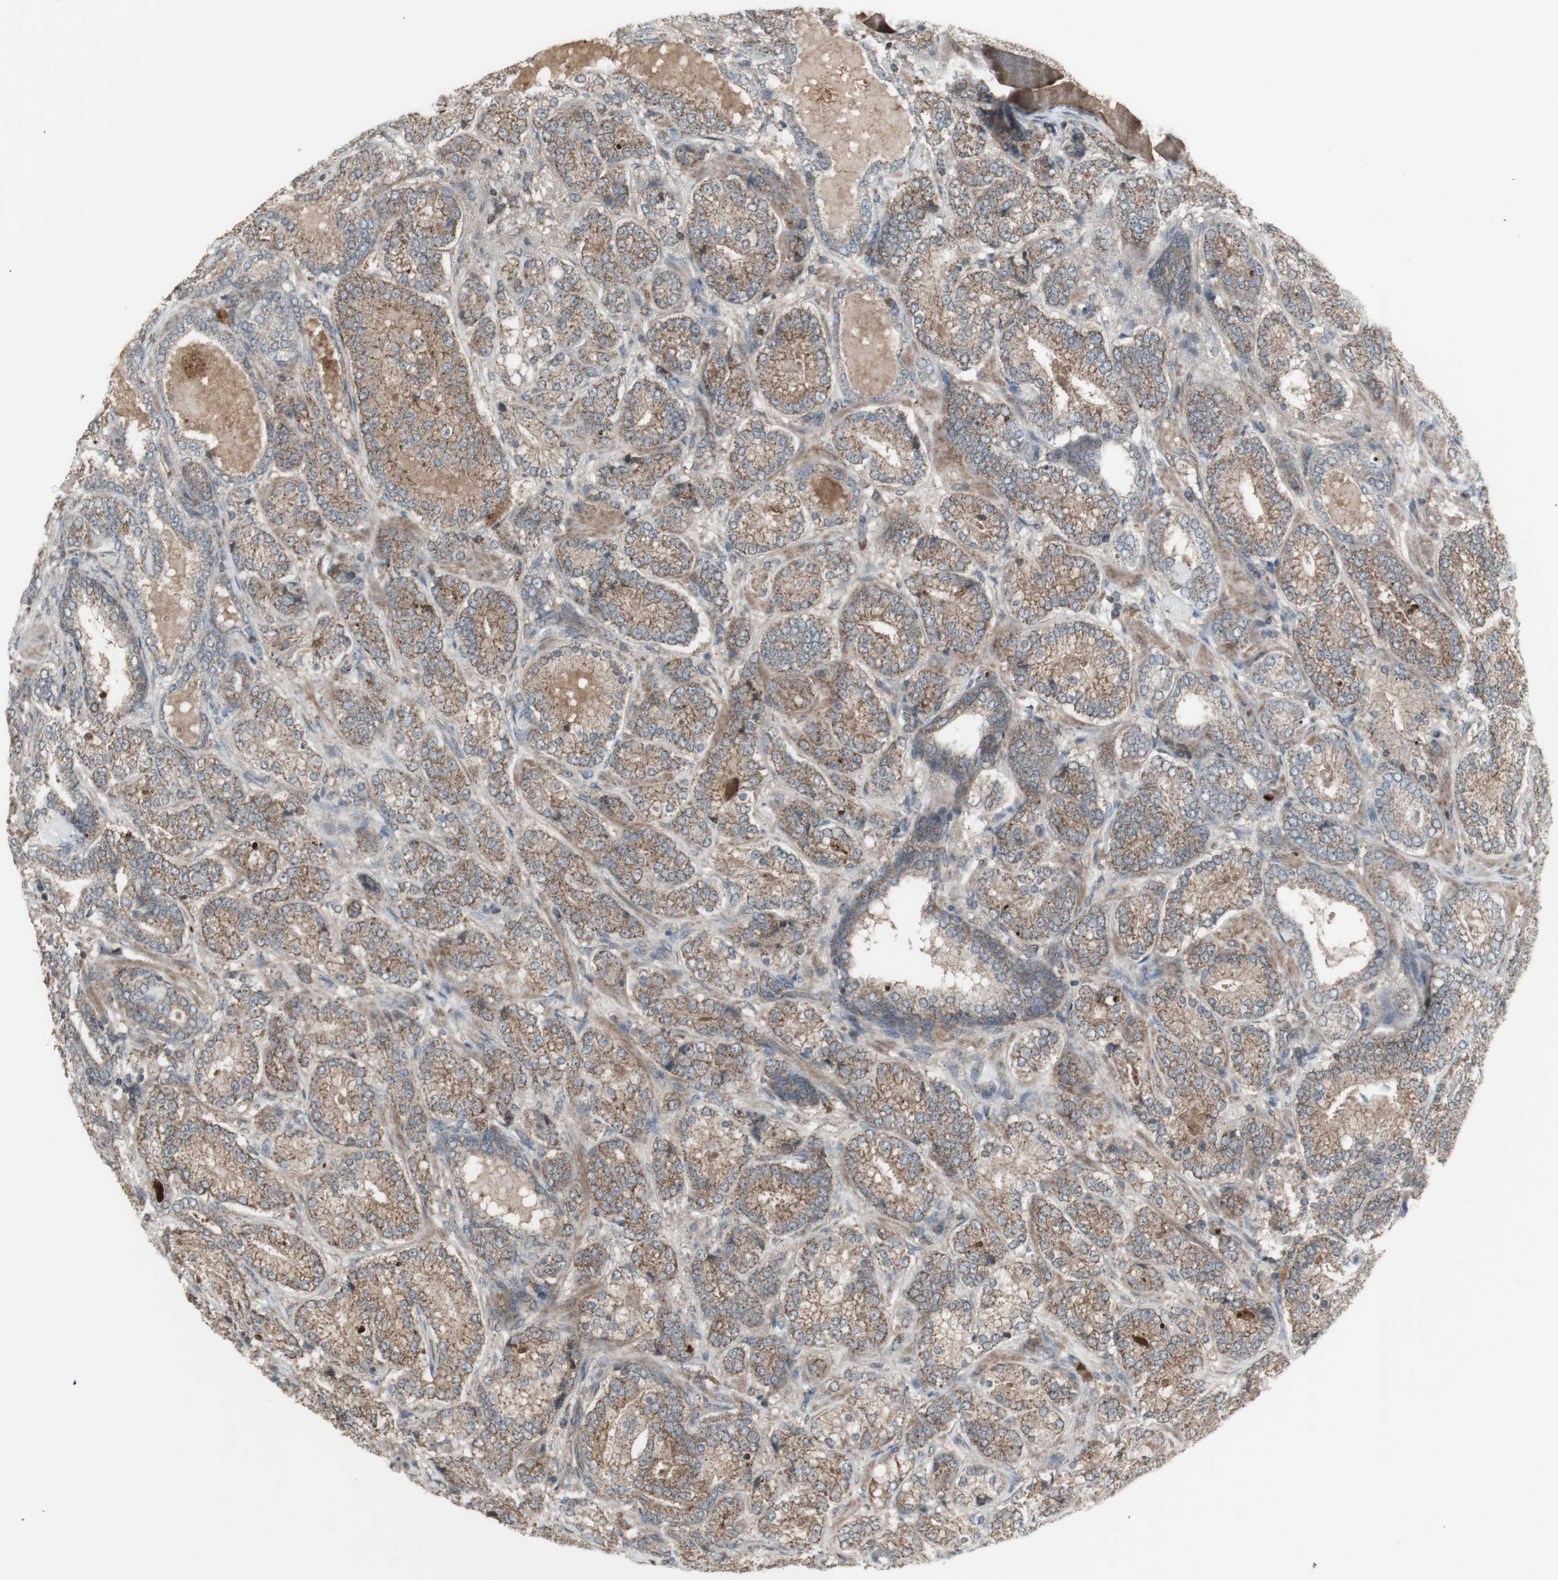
{"staining": {"intensity": "moderate", "quantity": ">75%", "location": "cytoplasmic/membranous"}, "tissue": "prostate cancer", "cell_type": "Tumor cells", "image_type": "cancer", "snomed": [{"axis": "morphology", "description": "Adenocarcinoma, High grade"}, {"axis": "topography", "description": "Prostate"}], "caption": "Prostate adenocarcinoma (high-grade) tissue reveals moderate cytoplasmic/membranous expression in approximately >75% of tumor cells", "gene": "SHC1", "patient": {"sex": "male", "age": 61}}